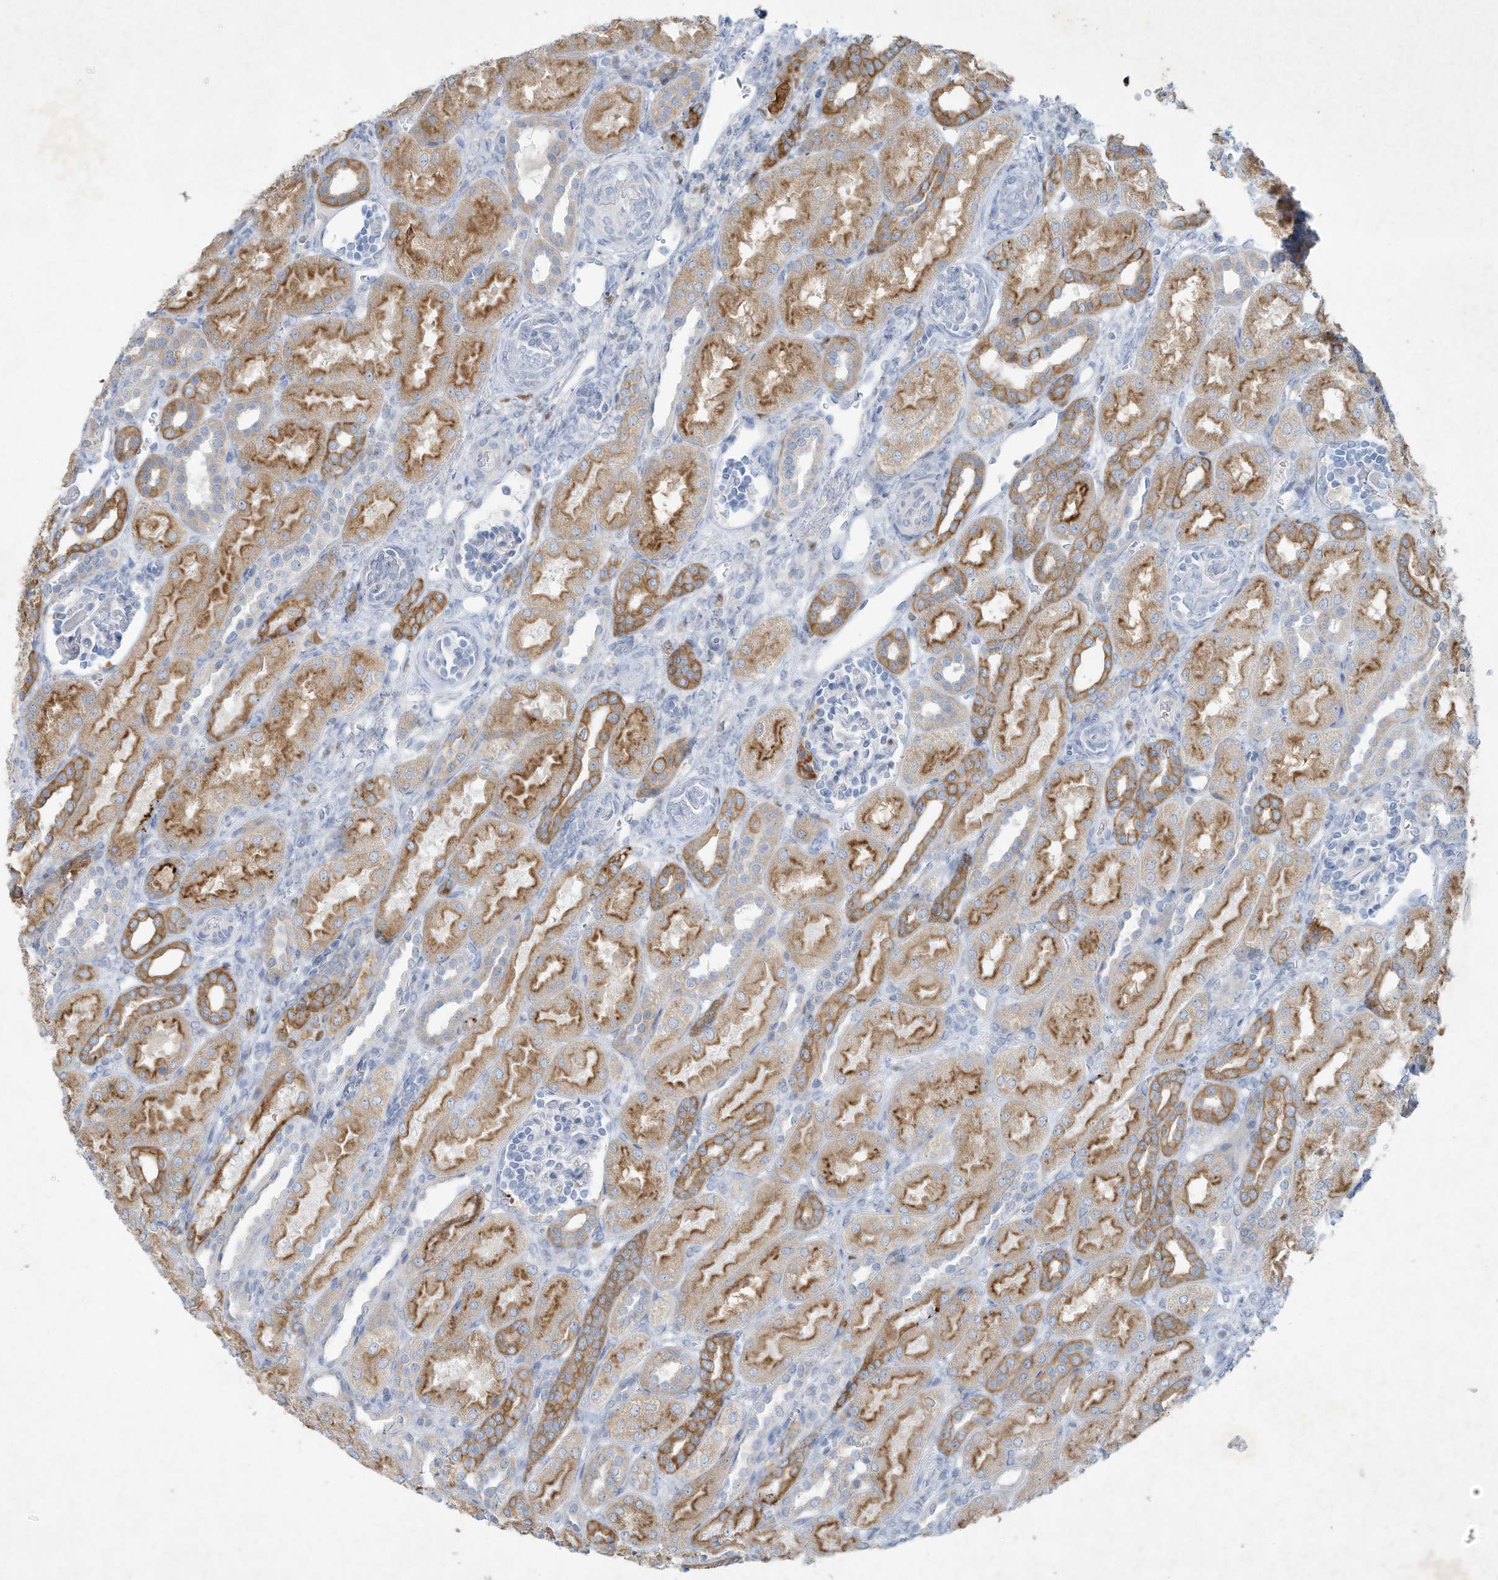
{"staining": {"intensity": "negative", "quantity": "none", "location": "none"}, "tissue": "kidney", "cell_type": "Cells in glomeruli", "image_type": "normal", "snomed": [{"axis": "morphology", "description": "Normal tissue, NOS"}, {"axis": "morphology", "description": "Neoplasm, malignant, NOS"}, {"axis": "topography", "description": "Kidney"}], "caption": "Benign kidney was stained to show a protein in brown. There is no significant expression in cells in glomeruli.", "gene": "TUBE1", "patient": {"sex": "female", "age": 1}}